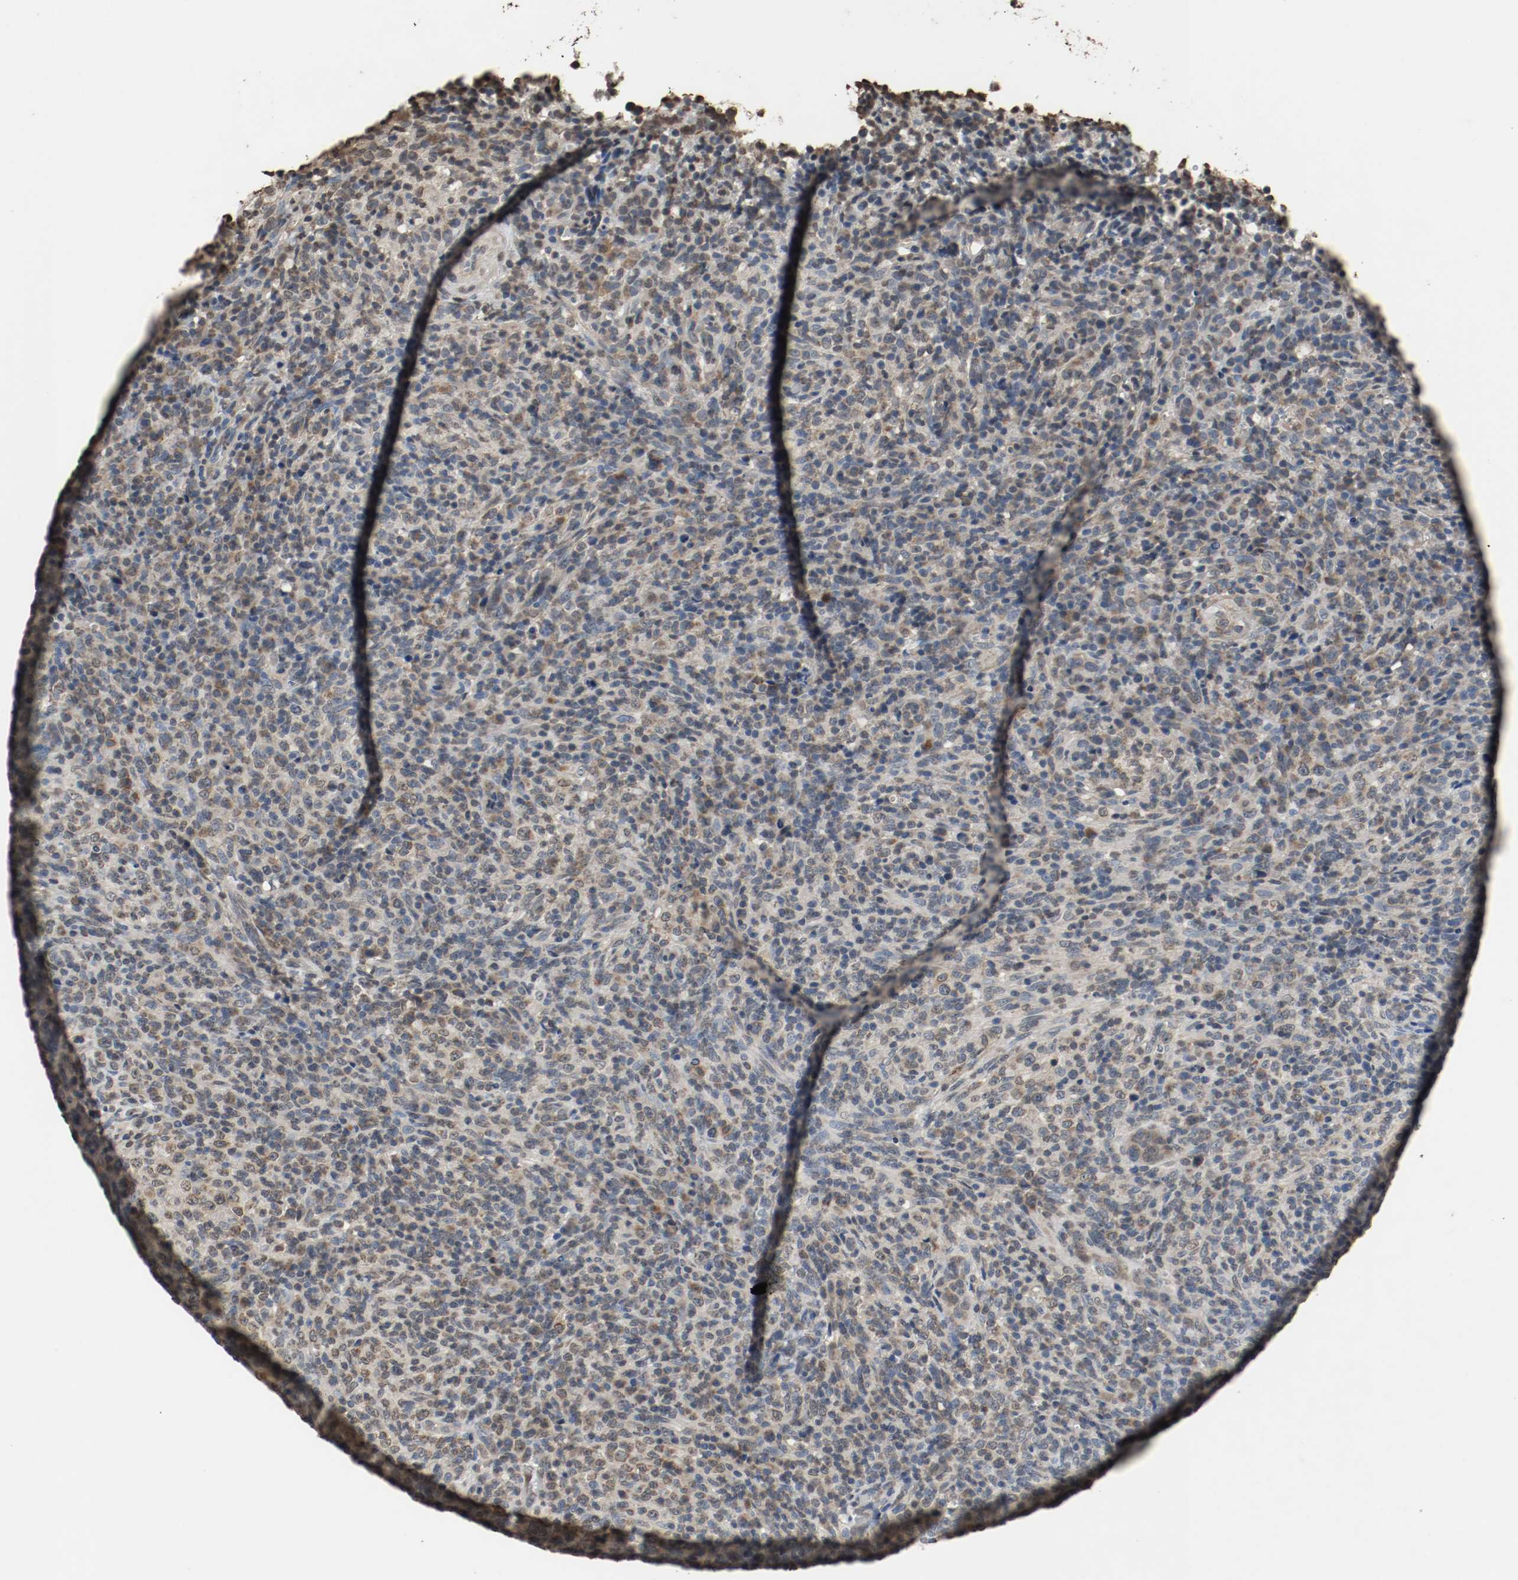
{"staining": {"intensity": "weak", "quantity": "25%-75%", "location": "cytoplasmic/membranous"}, "tissue": "lymphoma", "cell_type": "Tumor cells", "image_type": "cancer", "snomed": [{"axis": "morphology", "description": "Malignant lymphoma, non-Hodgkin's type, High grade"}, {"axis": "topography", "description": "Lymph node"}], "caption": "Lymphoma tissue shows weak cytoplasmic/membranous staining in about 25%-75% of tumor cells, visualized by immunohistochemistry.", "gene": "RTN4", "patient": {"sex": "female", "age": 76}}